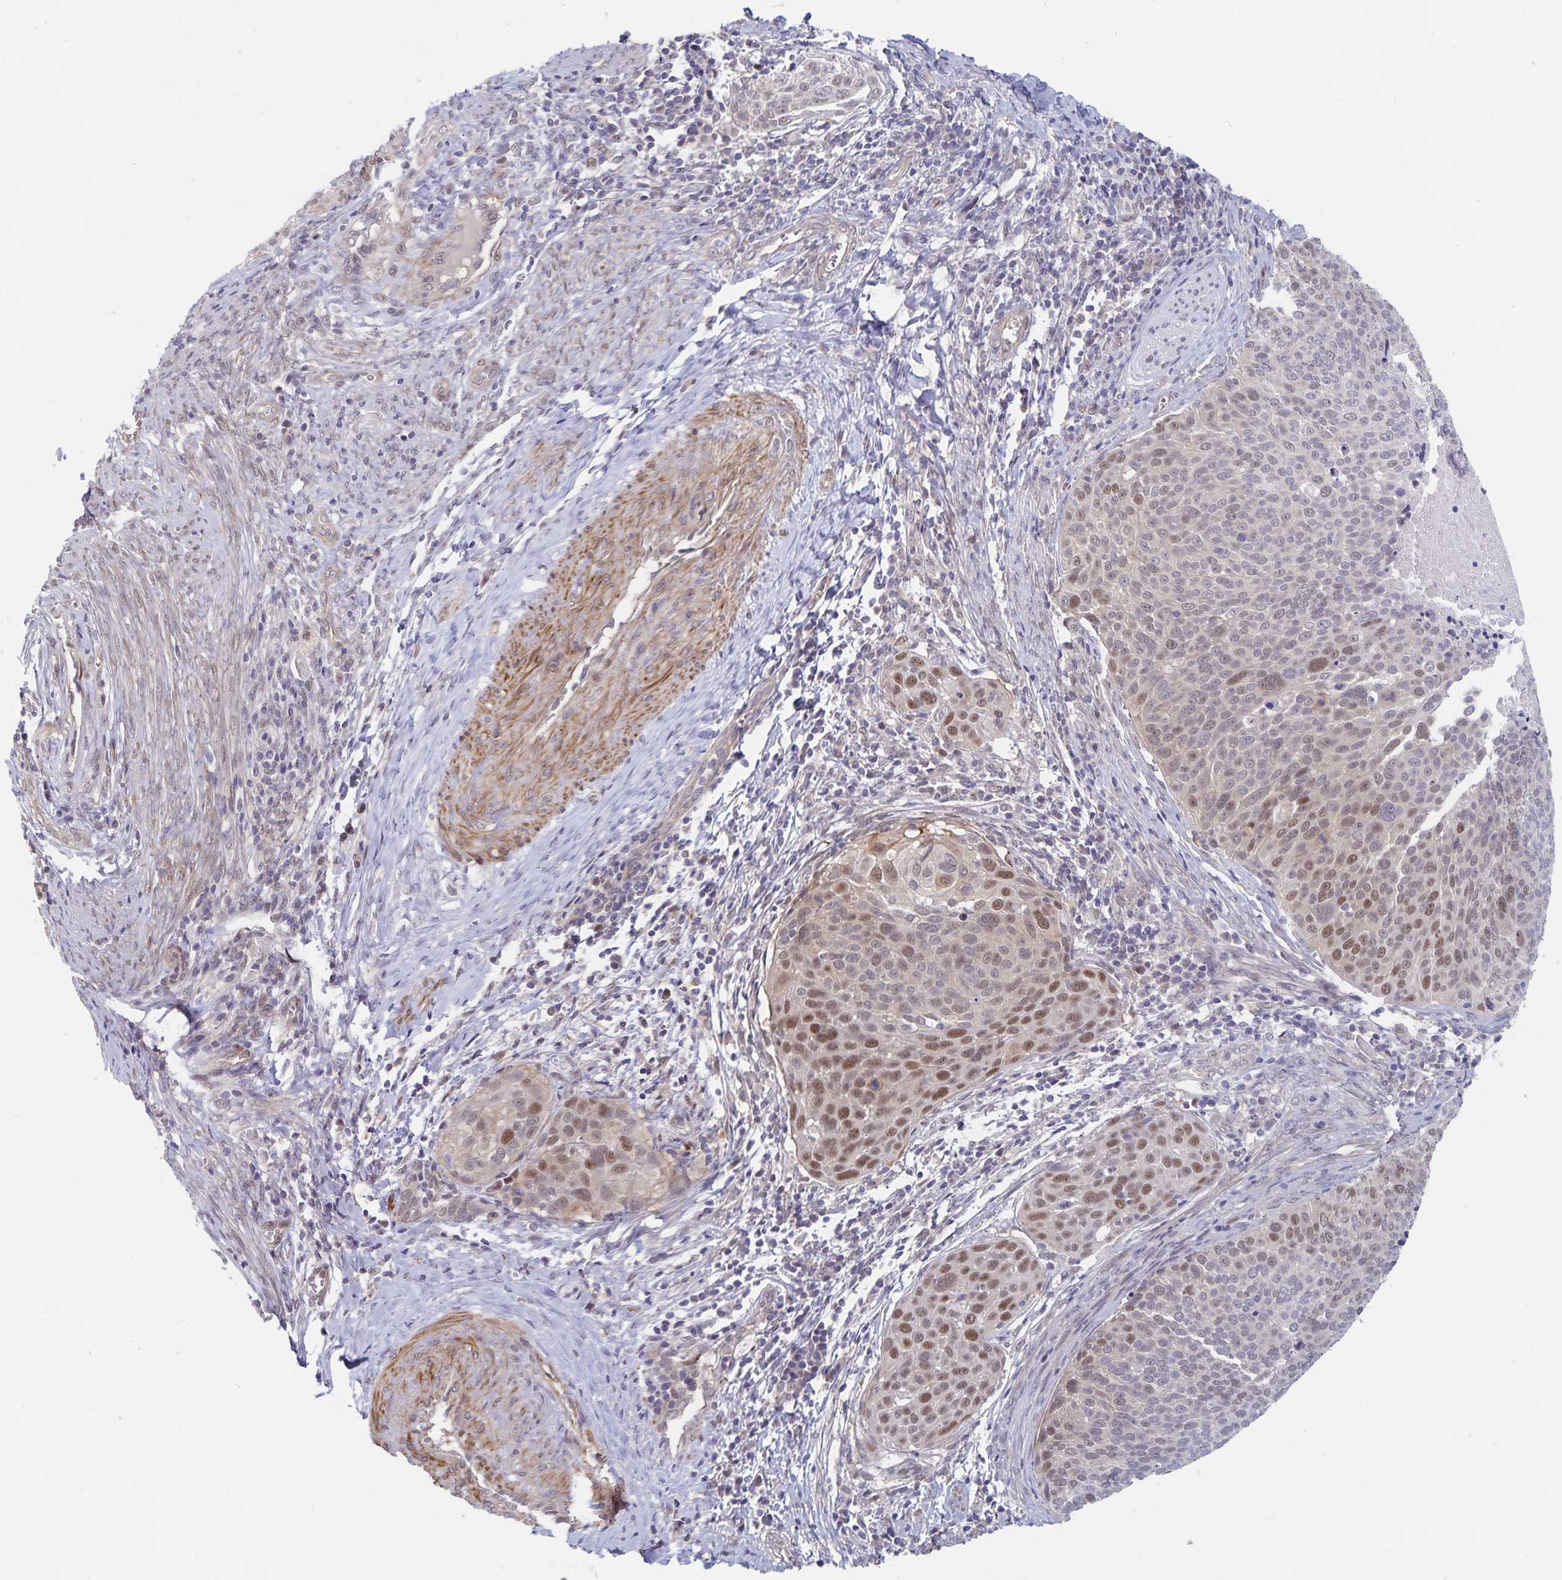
{"staining": {"intensity": "moderate", "quantity": "25%-75%", "location": "nuclear"}, "tissue": "cervical cancer", "cell_type": "Tumor cells", "image_type": "cancer", "snomed": [{"axis": "morphology", "description": "Squamous cell carcinoma, NOS"}, {"axis": "topography", "description": "Cervix"}], "caption": "Human cervical cancer stained with a protein marker demonstrates moderate staining in tumor cells.", "gene": "BAG6", "patient": {"sex": "female", "age": 39}}